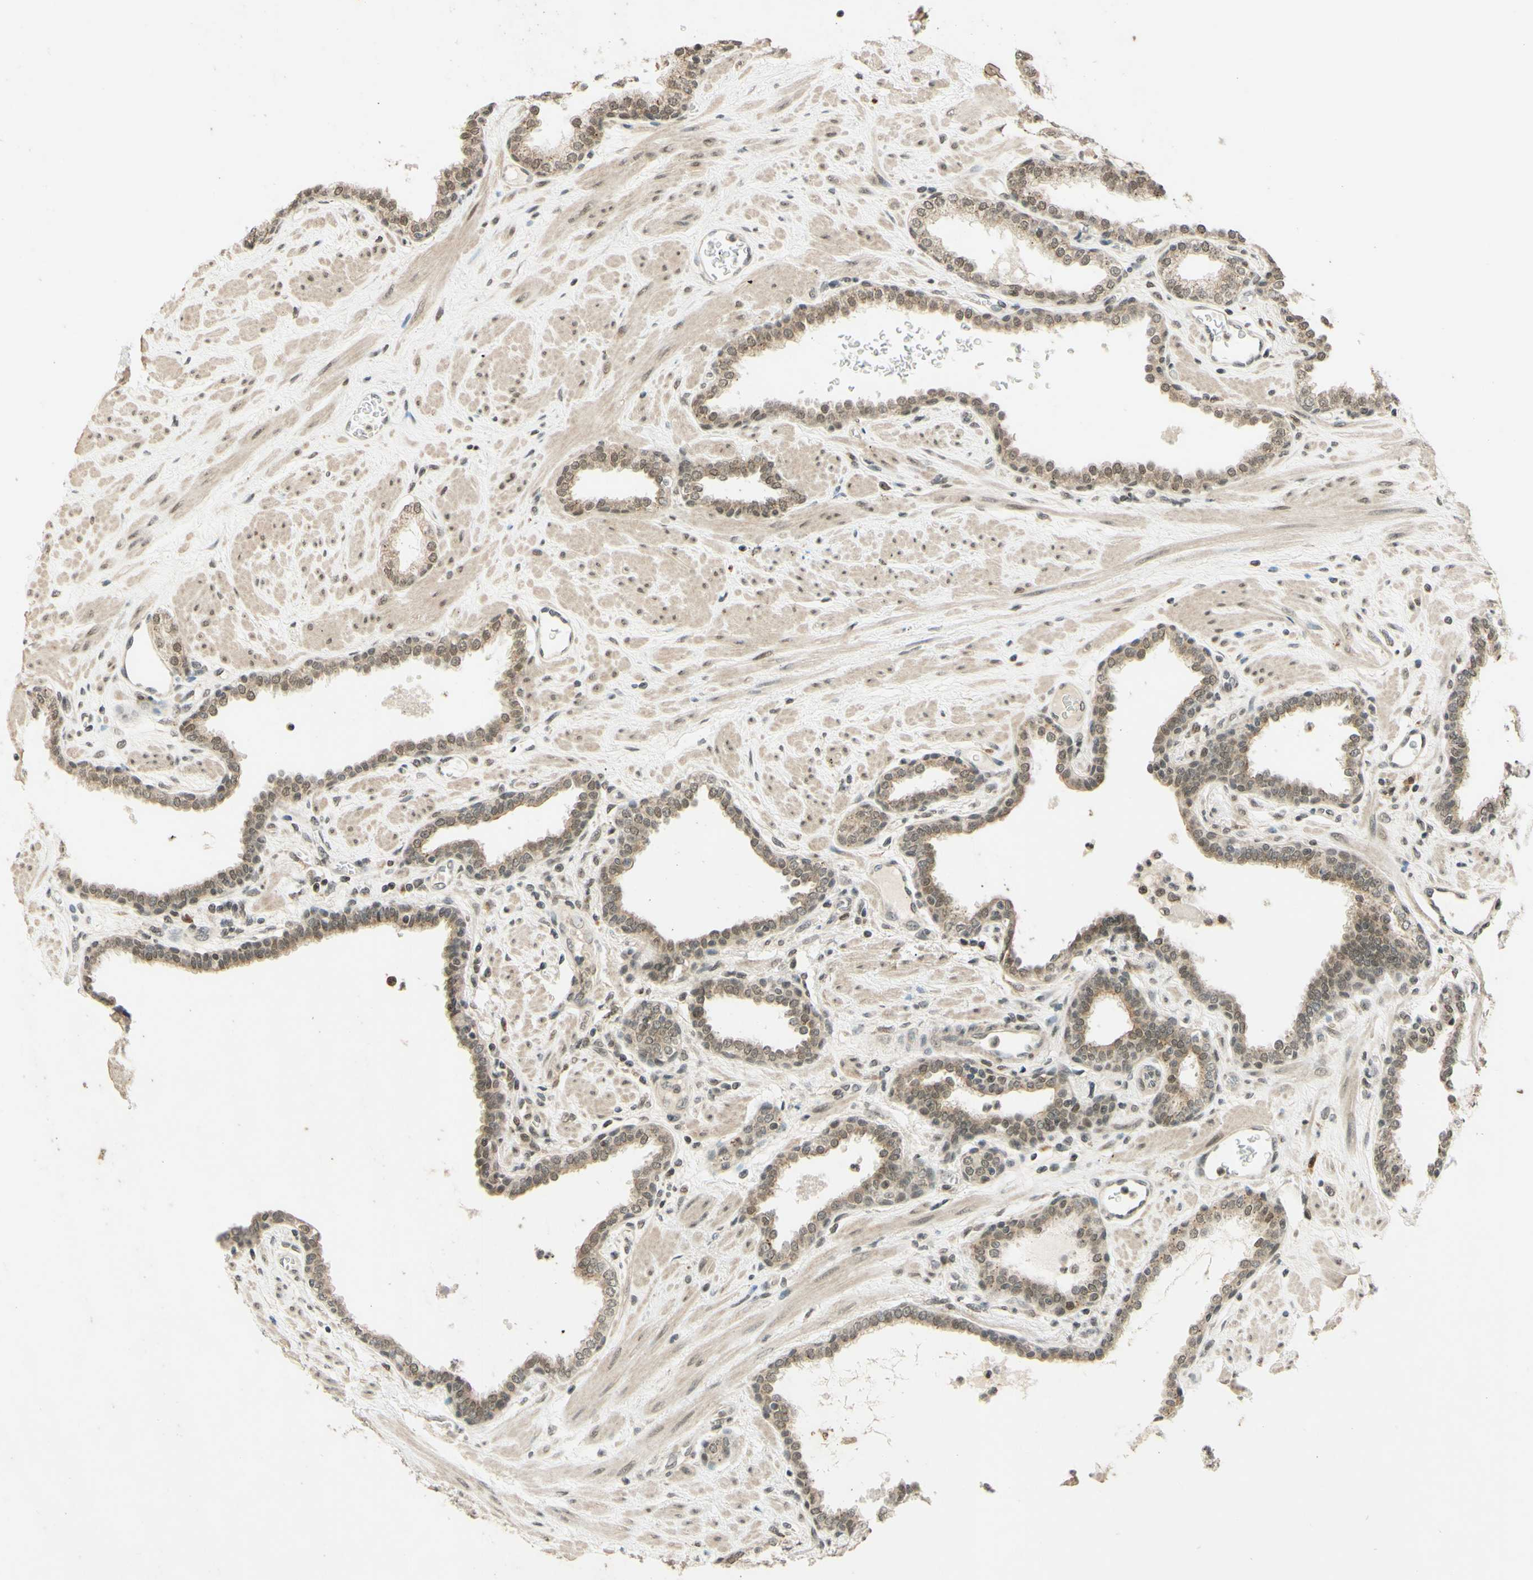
{"staining": {"intensity": "weak", "quantity": ">75%", "location": "nuclear"}, "tissue": "prostate", "cell_type": "Glandular cells", "image_type": "normal", "snomed": [{"axis": "morphology", "description": "Normal tissue, NOS"}, {"axis": "topography", "description": "Prostate"}], "caption": "This image exhibits IHC staining of normal prostate, with low weak nuclear expression in approximately >75% of glandular cells.", "gene": "SMARCB1", "patient": {"sex": "male", "age": 51}}